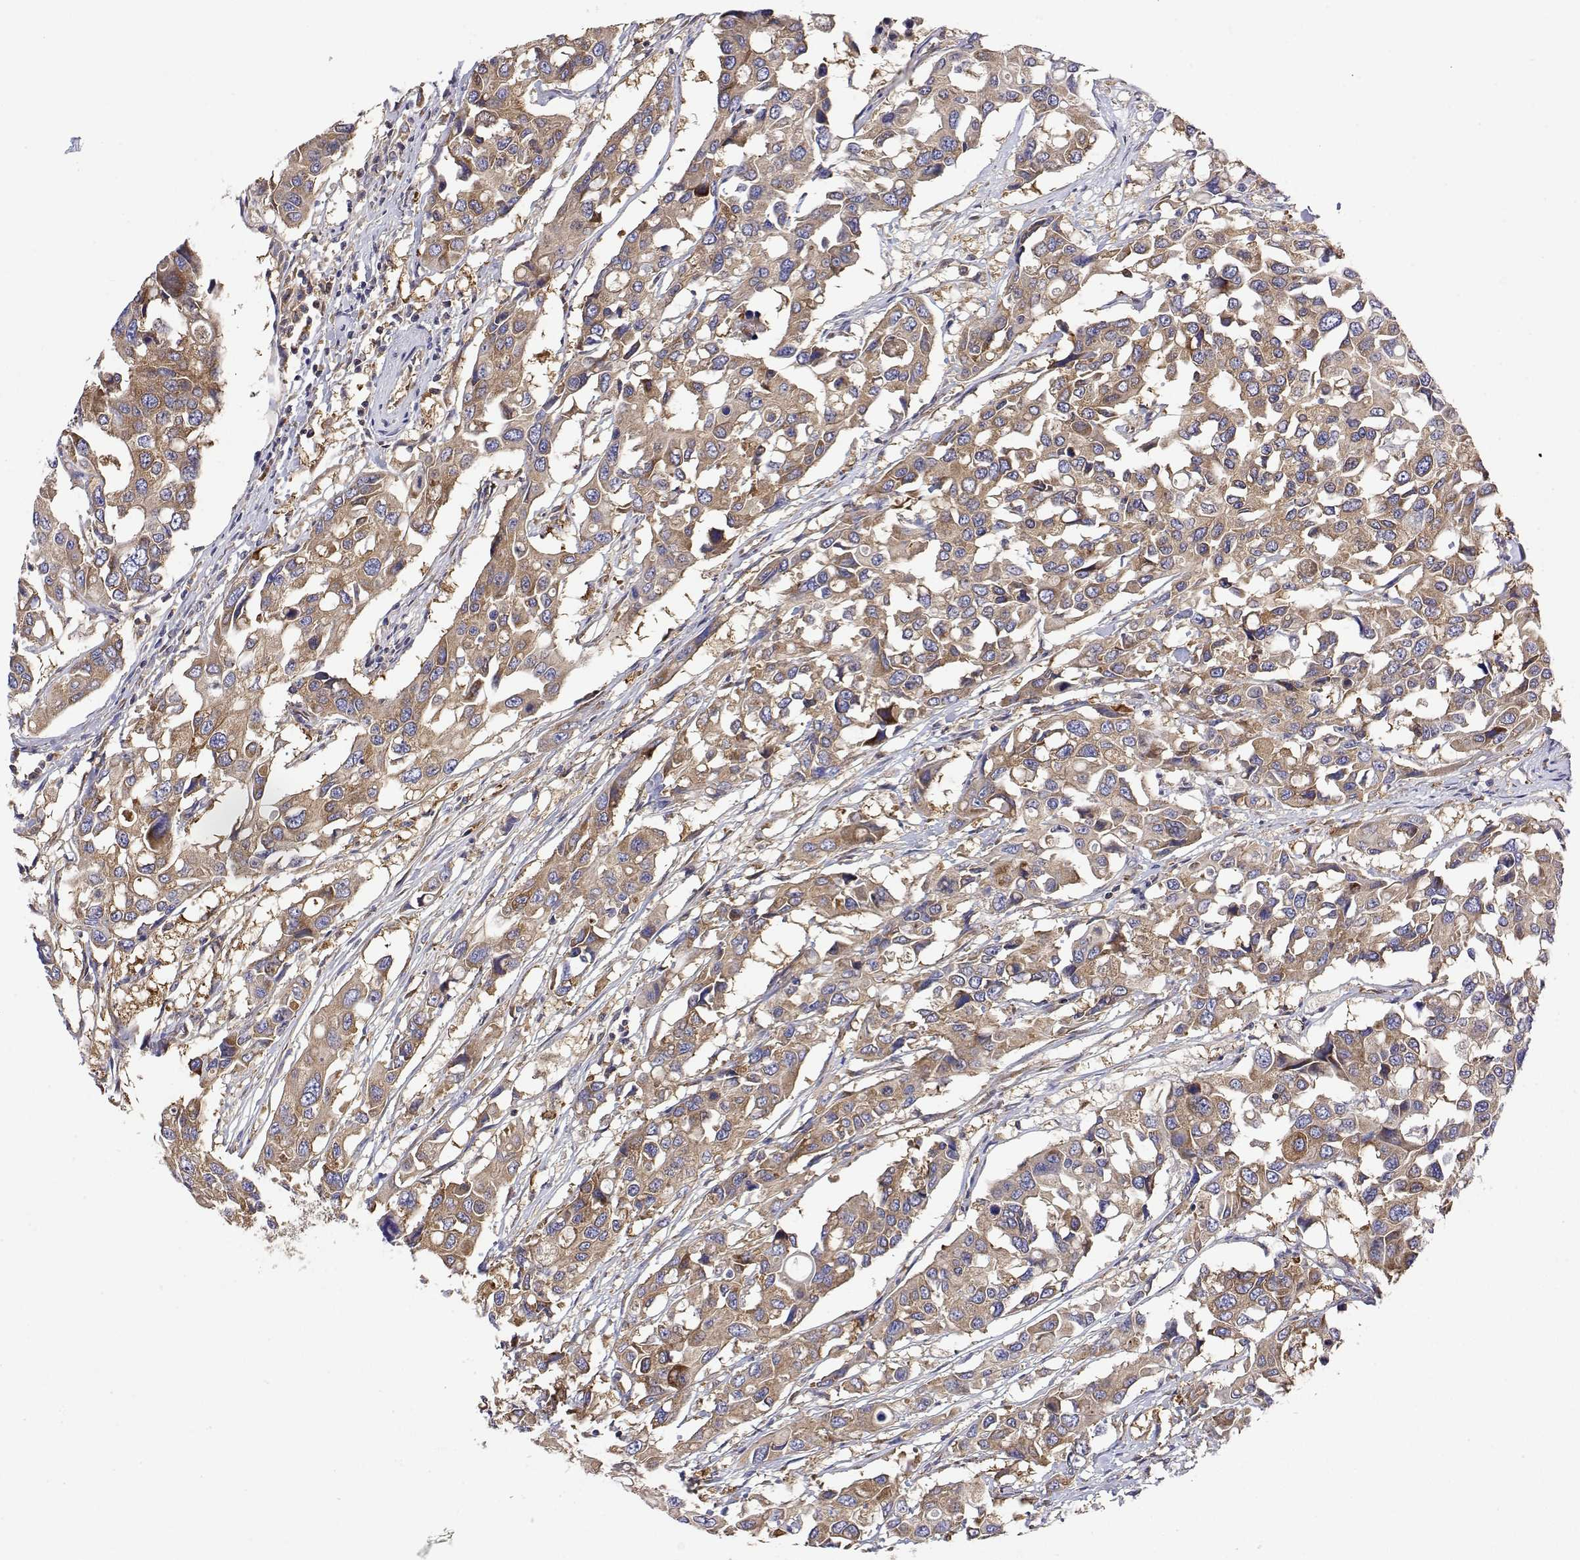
{"staining": {"intensity": "moderate", "quantity": ">75%", "location": "cytoplasmic/membranous"}, "tissue": "colorectal cancer", "cell_type": "Tumor cells", "image_type": "cancer", "snomed": [{"axis": "morphology", "description": "Adenocarcinoma, NOS"}, {"axis": "topography", "description": "Colon"}], "caption": "This micrograph demonstrates IHC staining of human colorectal cancer (adenocarcinoma), with medium moderate cytoplasmic/membranous positivity in about >75% of tumor cells.", "gene": "EEF1G", "patient": {"sex": "male", "age": 77}}